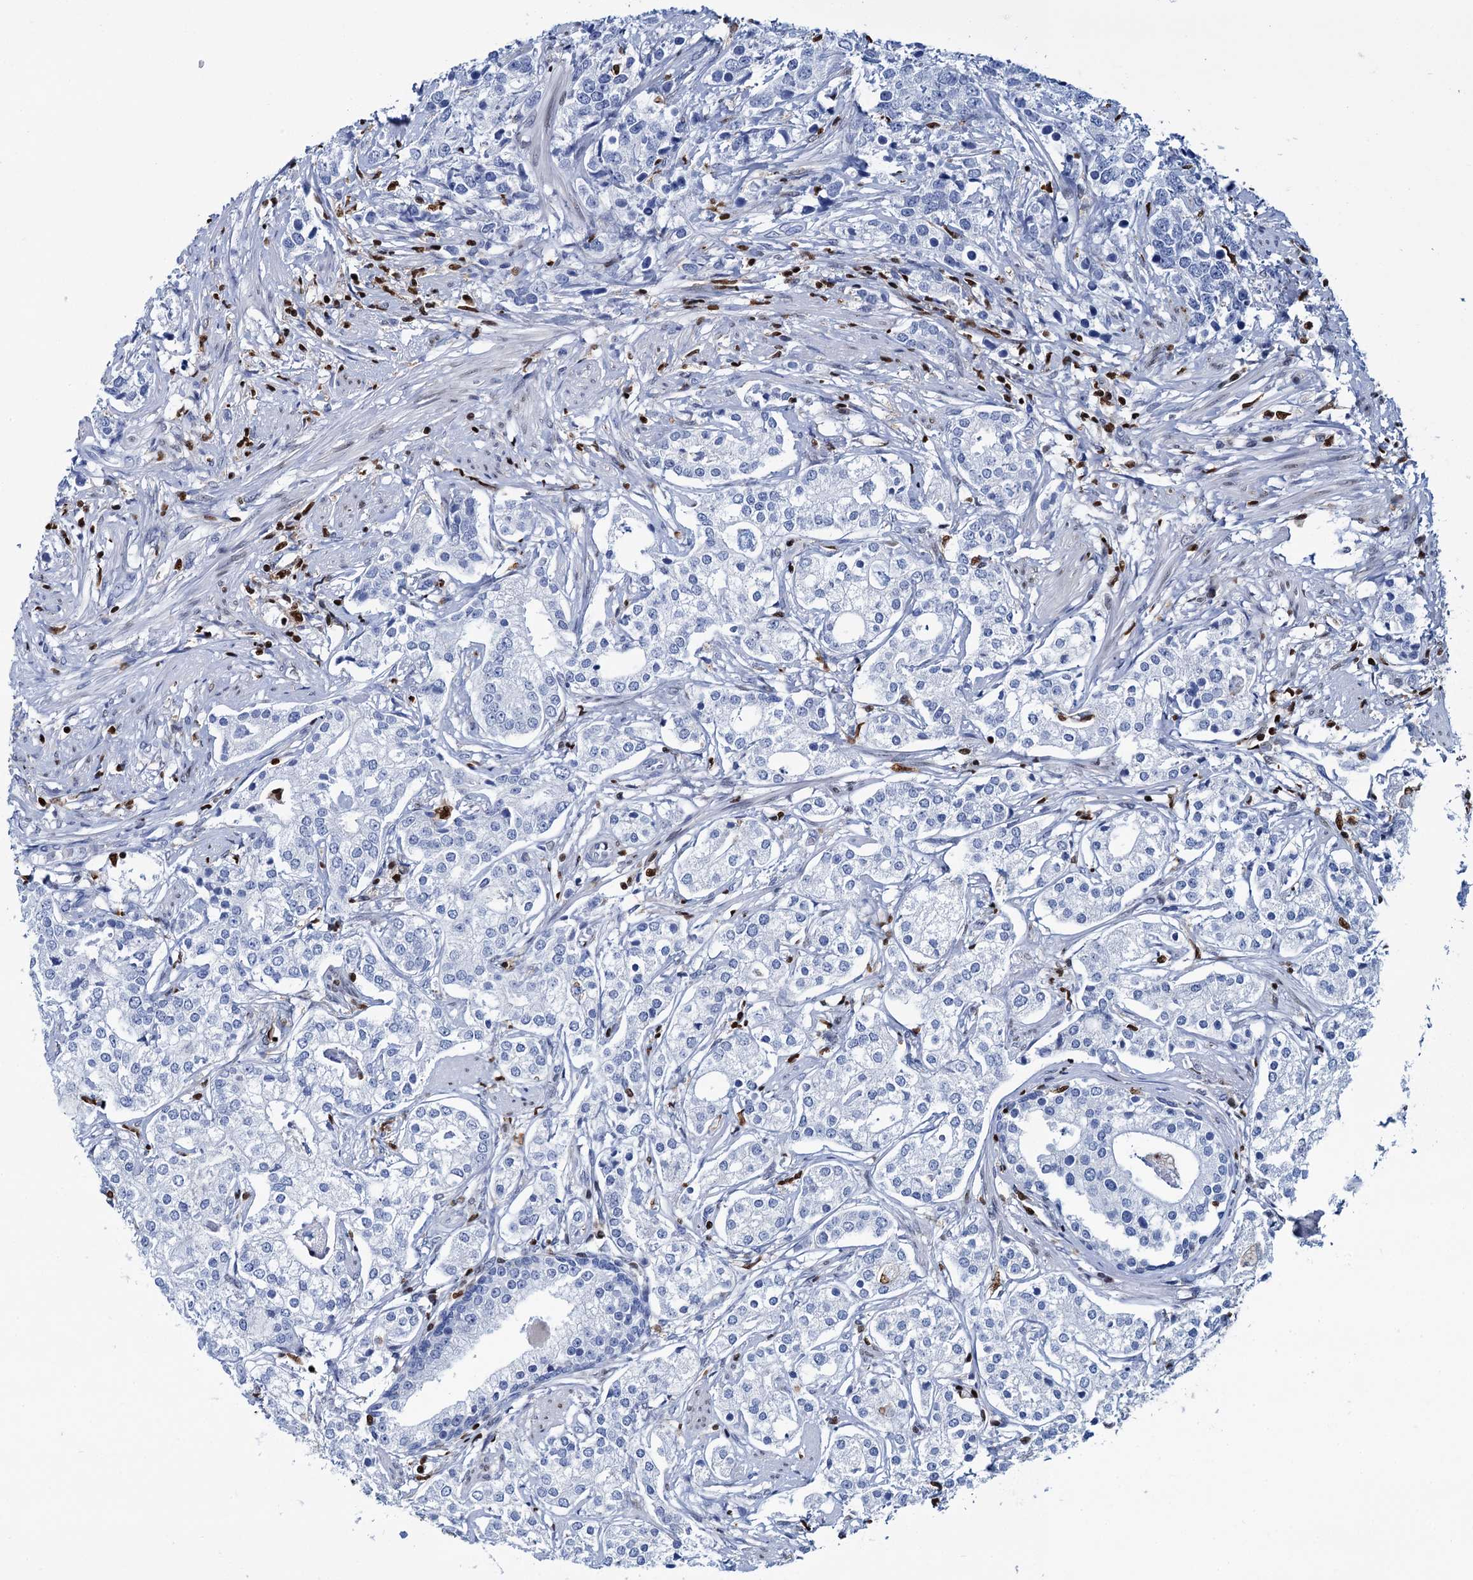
{"staining": {"intensity": "negative", "quantity": "none", "location": "none"}, "tissue": "prostate cancer", "cell_type": "Tumor cells", "image_type": "cancer", "snomed": [{"axis": "morphology", "description": "Adenocarcinoma, High grade"}, {"axis": "topography", "description": "Prostate"}], "caption": "Immunohistochemical staining of human prostate high-grade adenocarcinoma shows no significant positivity in tumor cells.", "gene": "CELF2", "patient": {"sex": "male", "age": 69}}